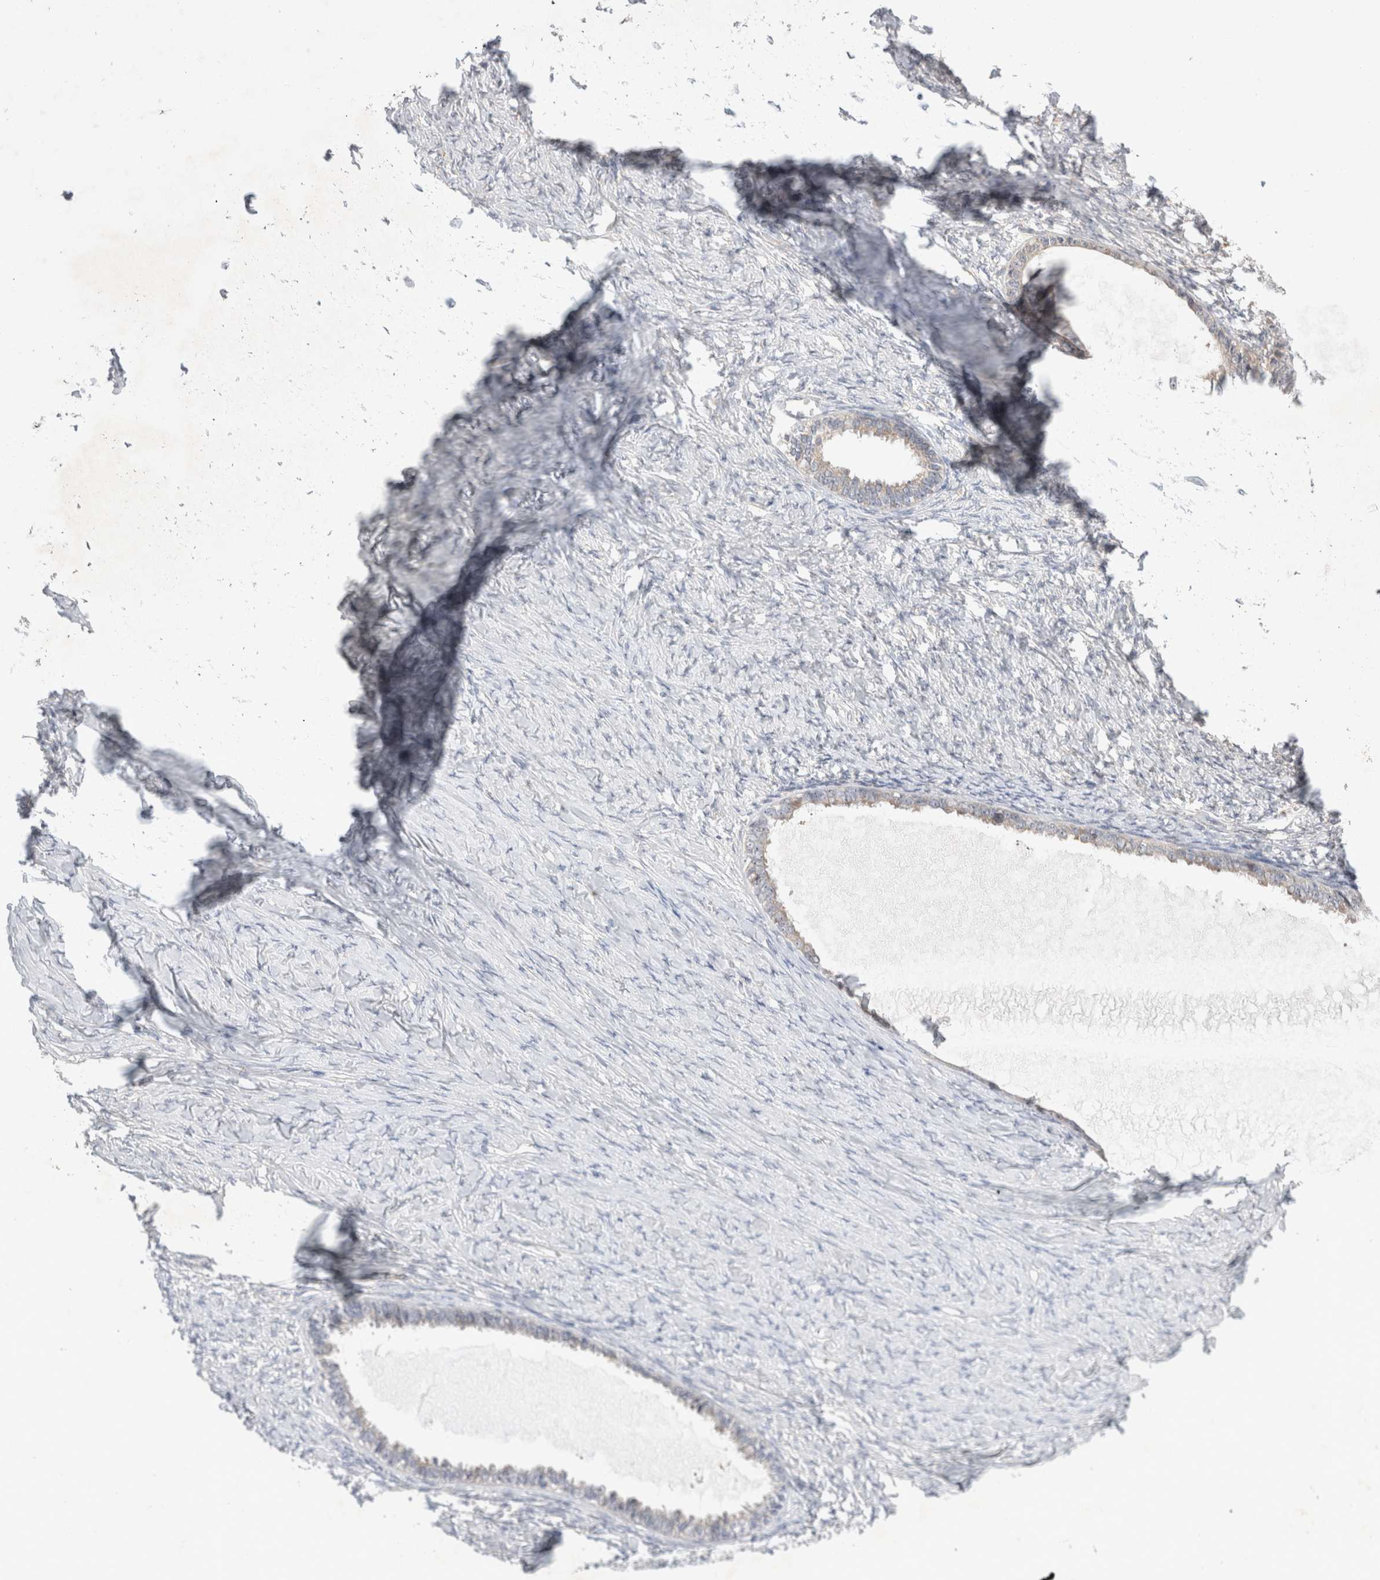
{"staining": {"intensity": "negative", "quantity": "none", "location": "none"}, "tissue": "ovarian cancer", "cell_type": "Tumor cells", "image_type": "cancer", "snomed": [{"axis": "morphology", "description": "Cystadenocarcinoma, serous, NOS"}, {"axis": "topography", "description": "Ovary"}], "caption": "Tumor cells are negative for protein expression in human ovarian cancer (serous cystadenocarcinoma).", "gene": "NEDD4L", "patient": {"sex": "female", "age": 79}}